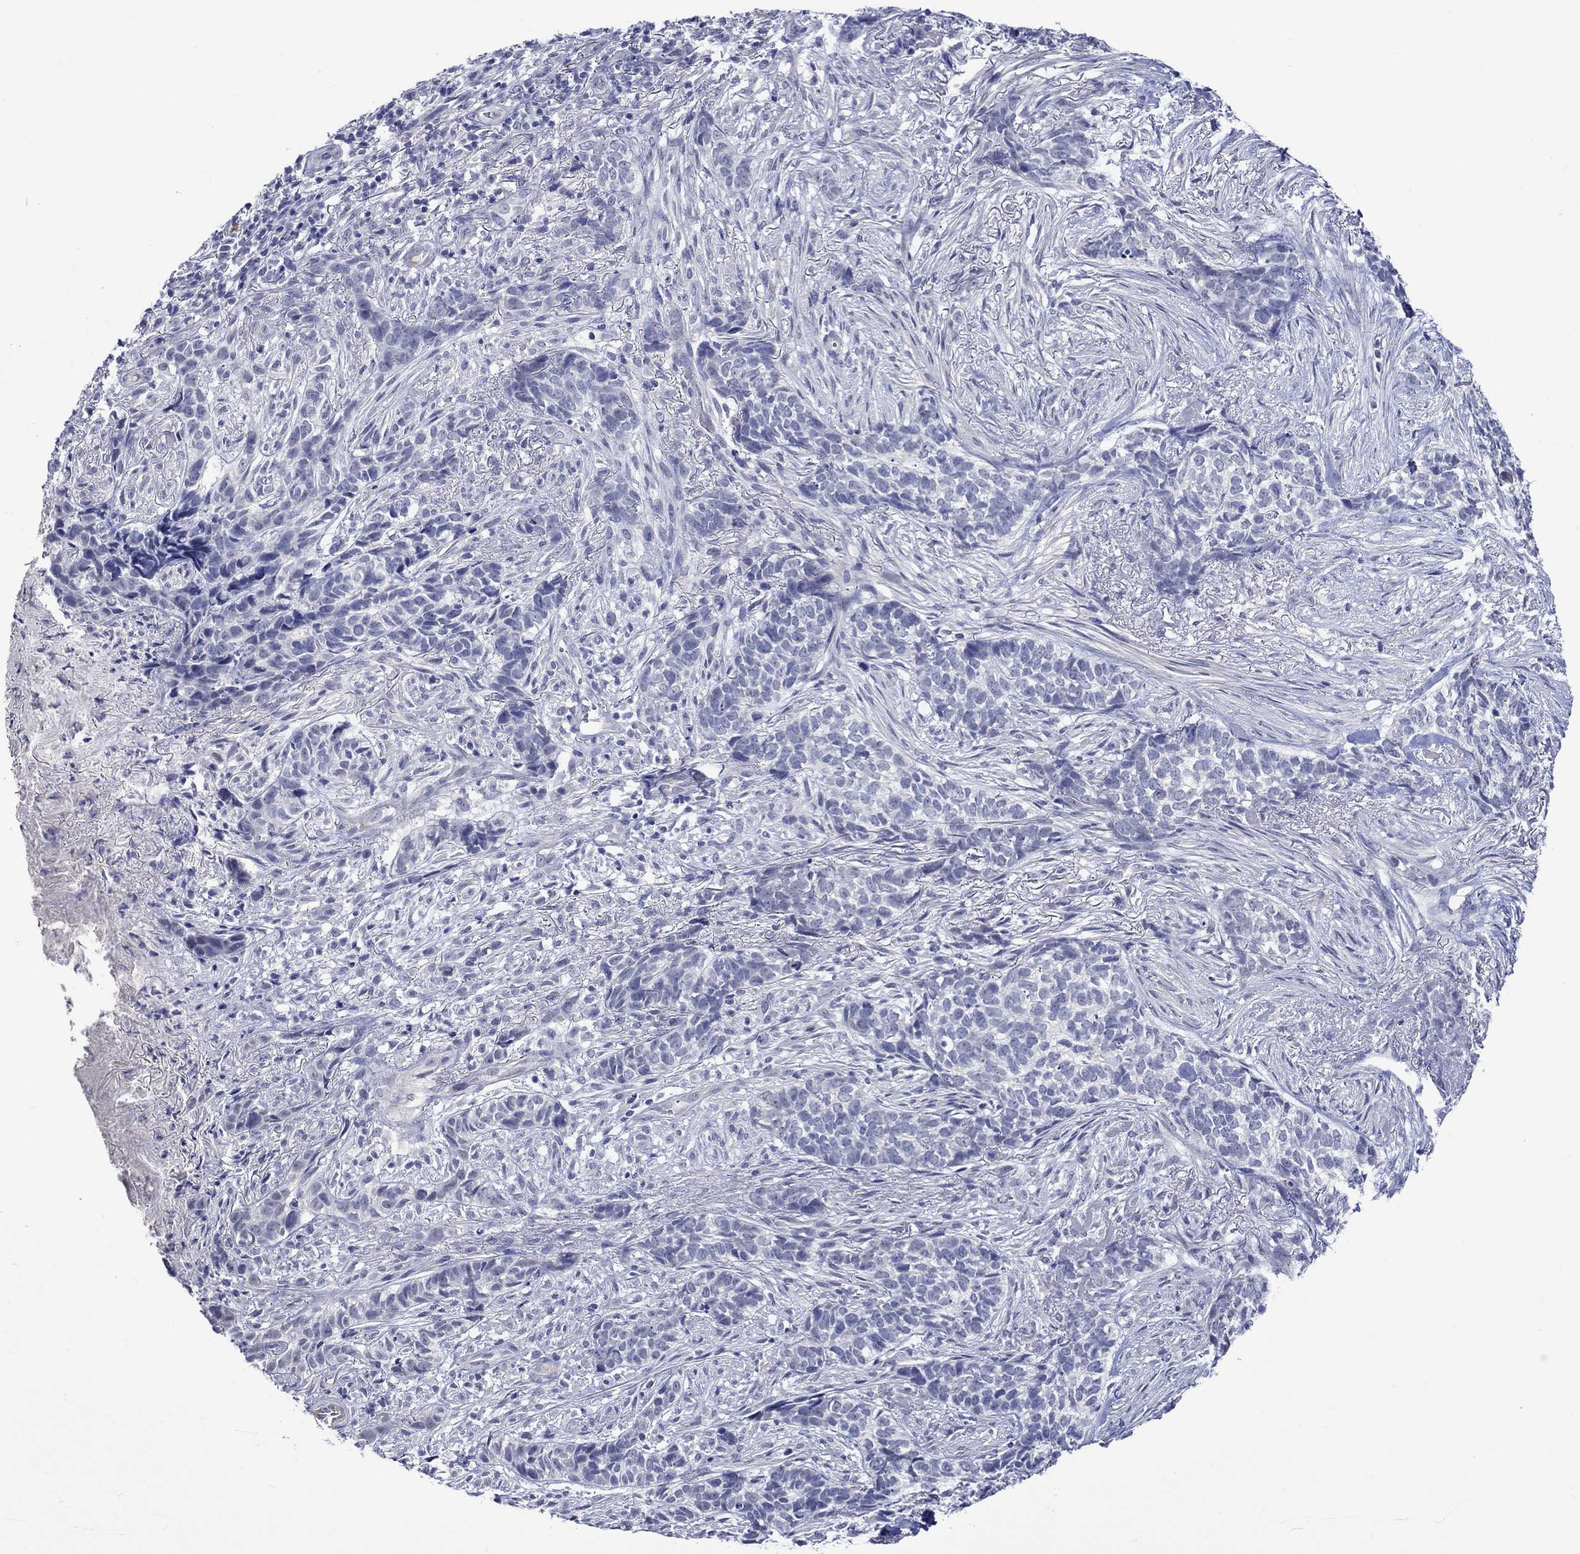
{"staining": {"intensity": "negative", "quantity": "none", "location": "none"}, "tissue": "skin cancer", "cell_type": "Tumor cells", "image_type": "cancer", "snomed": [{"axis": "morphology", "description": "Basal cell carcinoma"}, {"axis": "topography", "description": "Skin"}], "caption": "Protein analysis of skin cancer (basal cell carcinoma) displays no significant positivity in tumor cells.", "gene": "CRYAB", "patient": {"sex": "female", "age": 69}}